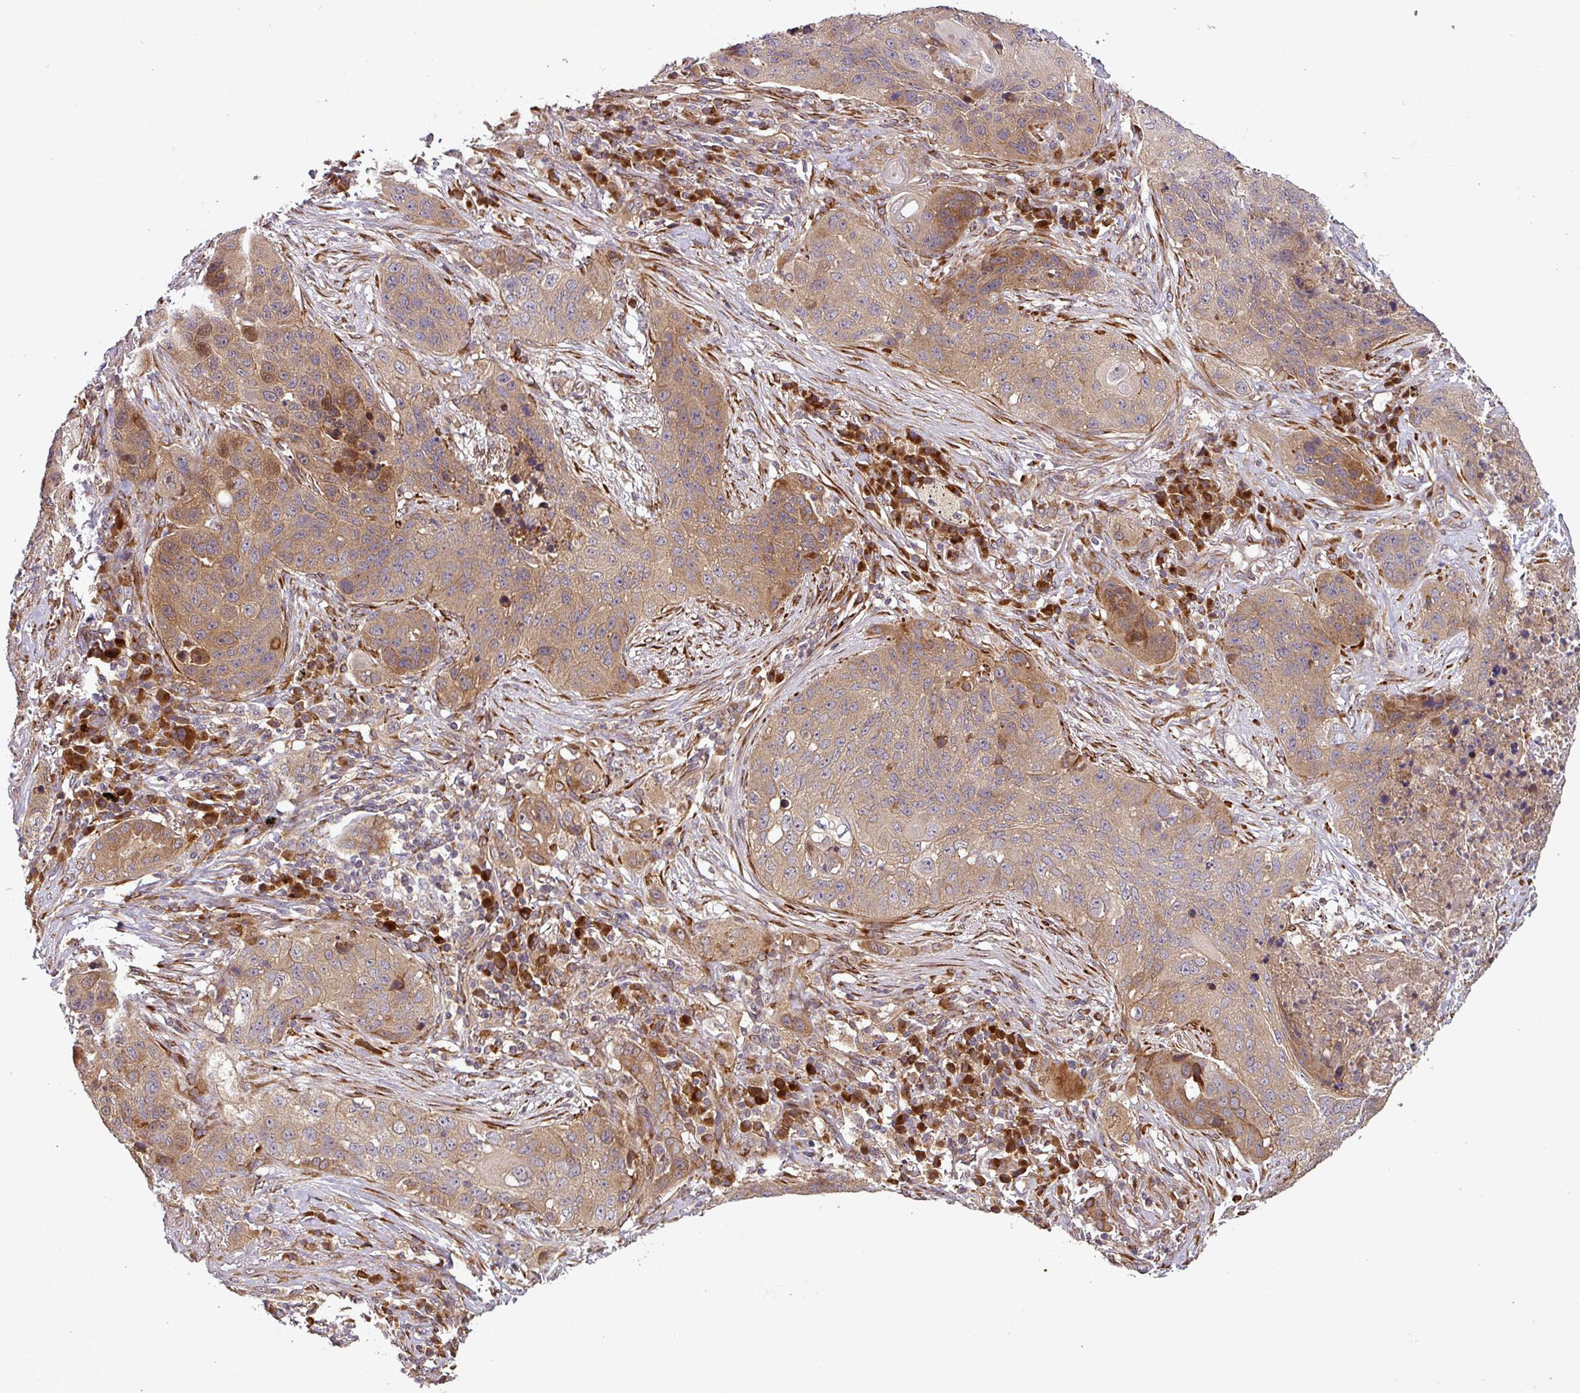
{"staining": {"intensity": "moderate", "quantity": ">75%", "location": "cytoplasmic/membranous"}, "tissue": "lung cancer", "cell_type": "Tumor cells", "image_type": "cancer", "snomed": [{"axis": "morphology", "description": "Squamous cell carcinoma, NOS"}, {"axis": "topography", "description": "Lung"}], "caption": "Brown immunohistochemical staining in squamous cell carcinoma (lung) reveals moderate cytoplasmic/membranous positivity in about >75% of tumor cells.", "gene": "ART1", "patient": {"sex": "female", "age": 63}}